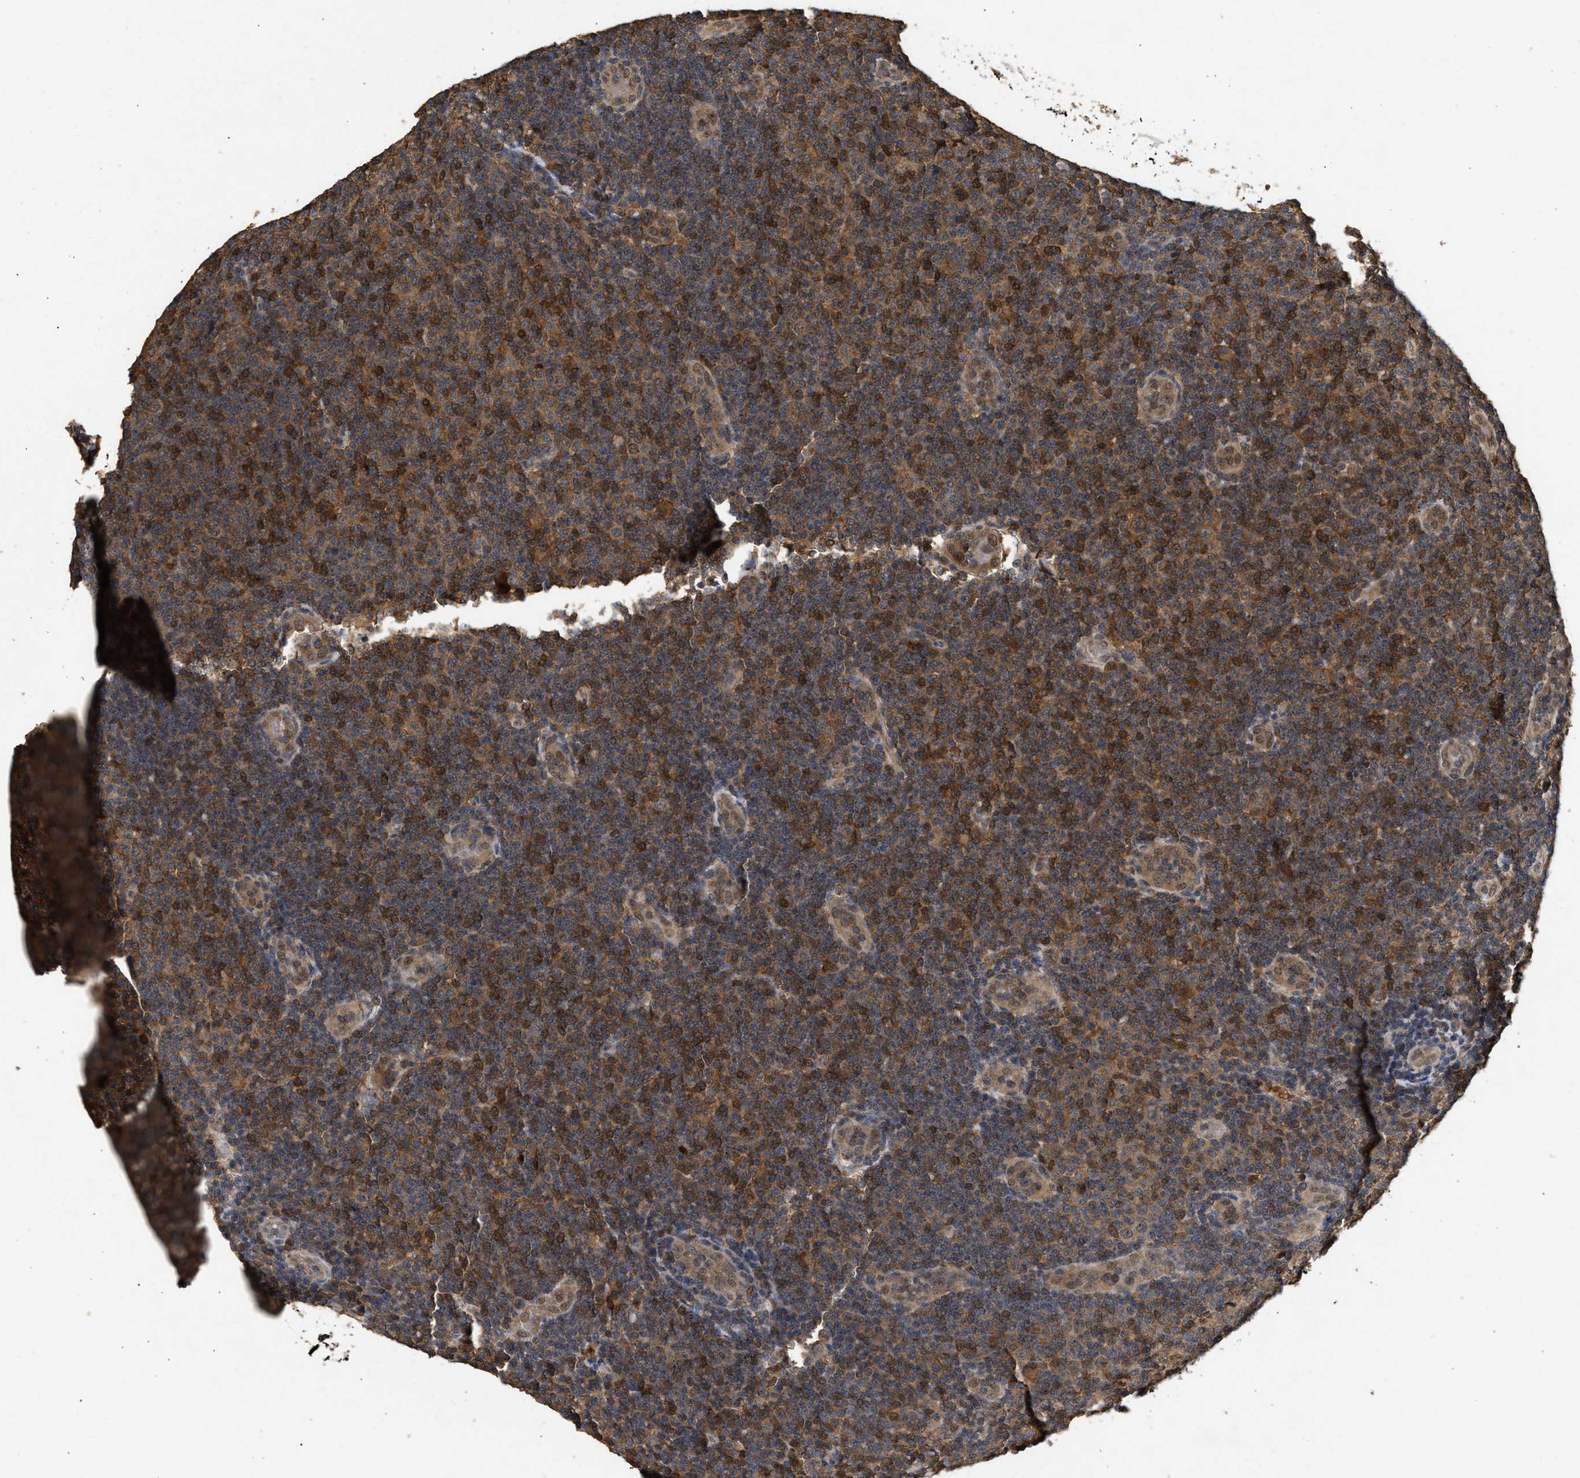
{"staining": {"intensity": "moderate", "quantity": "25%-75%", "location": "cytoplasmic/membranous,nuclear"}, "tissue": "lymphoma", "cell_type": "Tumor cells", "image_type": "cancer", "snomed": [{"axis": "morphology", "description": "Malignant lymphoma, non-Hodgkin's type, Low grade"}, {"axis": "topography", "description": "Lymph node"}], "caption": "The photomicrograph shows a brown stain indicating the presence of a protein in the cytoplasmic/membranous and nuclear of tumor cells in low-grade malignant lymphoma, non-Hodgkin's type.", "gene": "FITM1", "patient": {"sex": "male", "age": 83}}